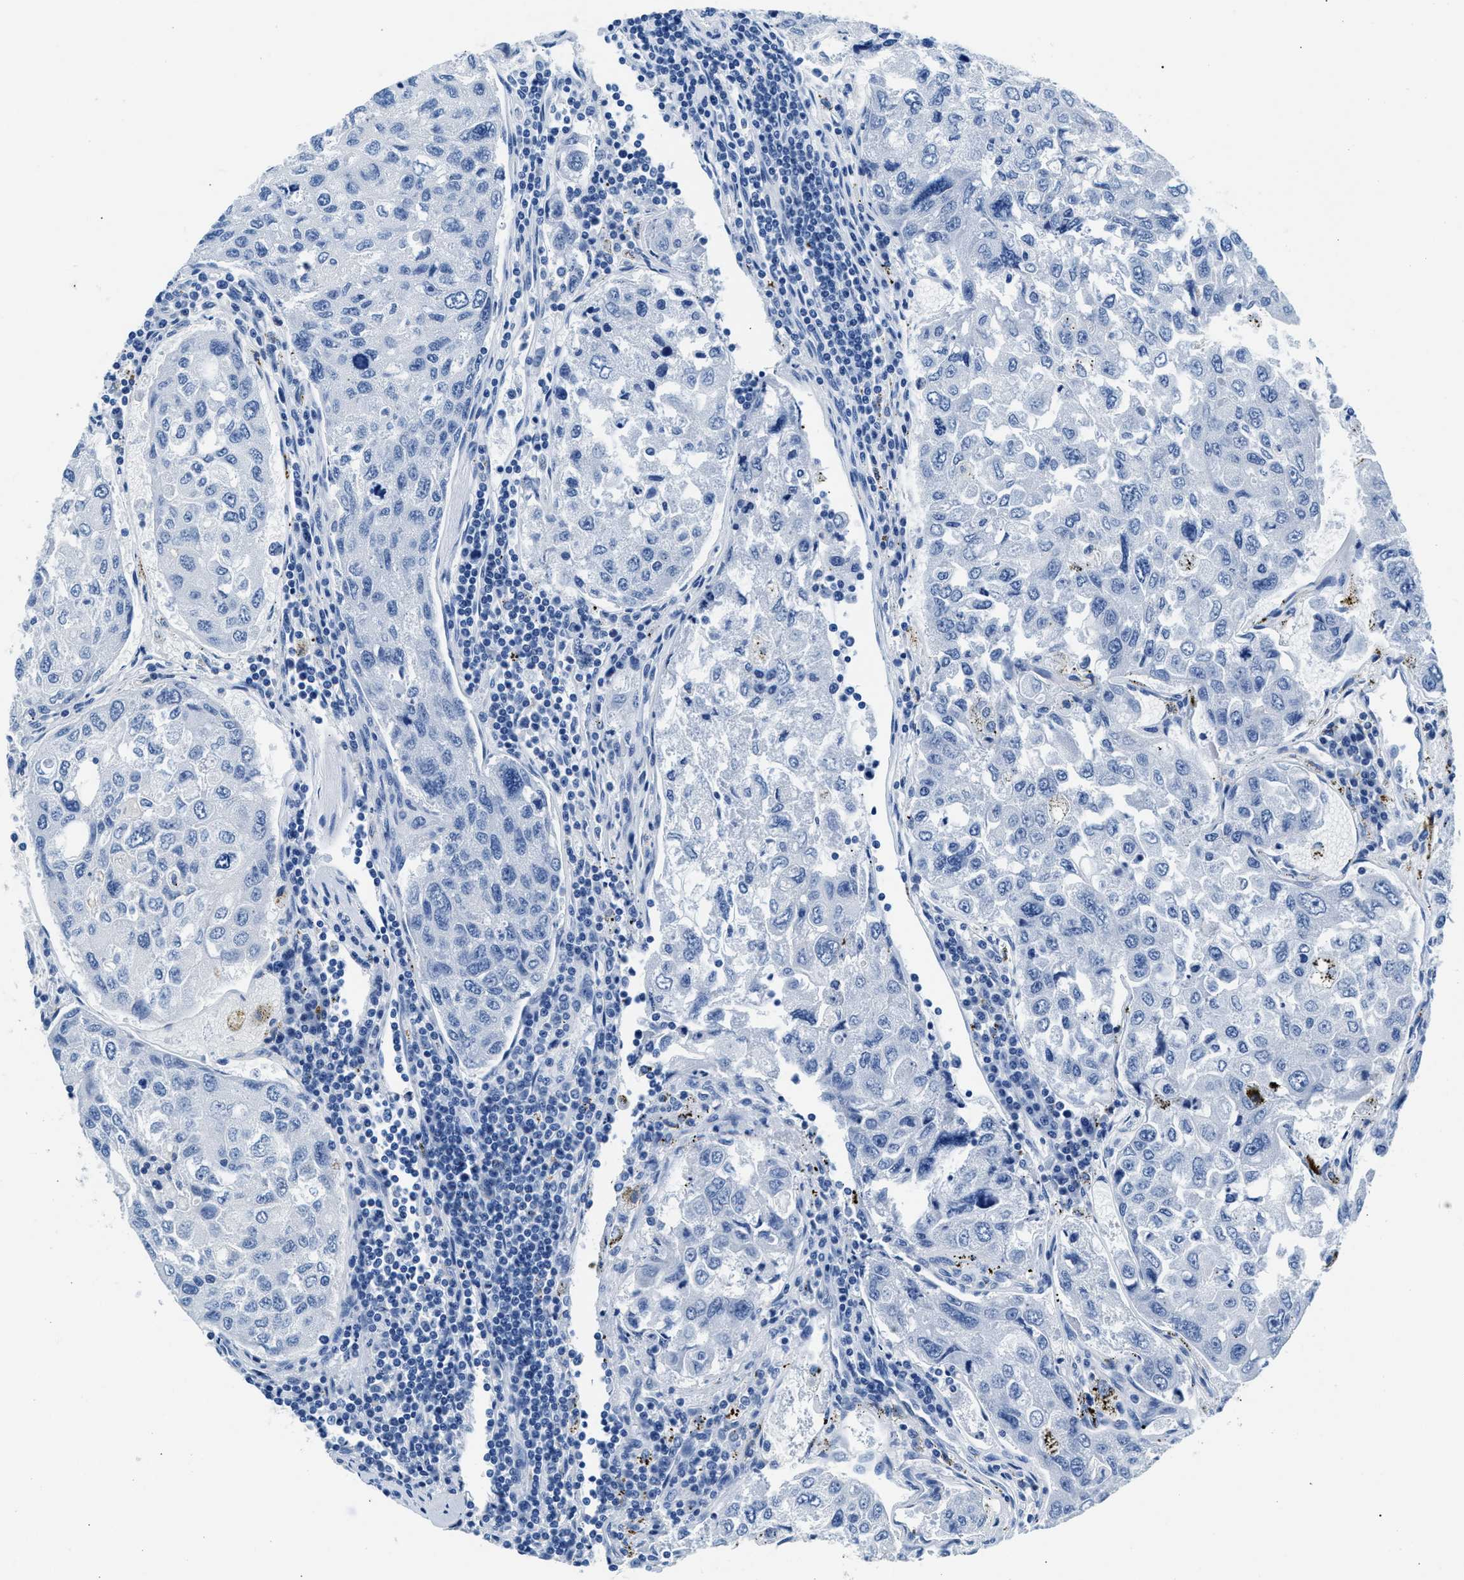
{"staining": {"intensity": "negative", "quantity": "none", "location": "none"}, "tissue": "urothelial cancer", "cell_type": "Tumor cells", "image_type": "cancer", "snomed": [{"axis": "morphology", "description": "Urothelial carcinoma, High grade"}, {"axis": "topography", "description": "Lymph node"}, {"axis": "topography", "description": "Urinary bladder"}], "caption": "High-grade urothelial carcinoma was stained to show a protein in brown. There is no significant positivity in tumor cells. (DAB IHC visualized using brightfield microscopy, high magnification).", "gene": "CPS1", "patient": {"sex": "male", "age": 51}}